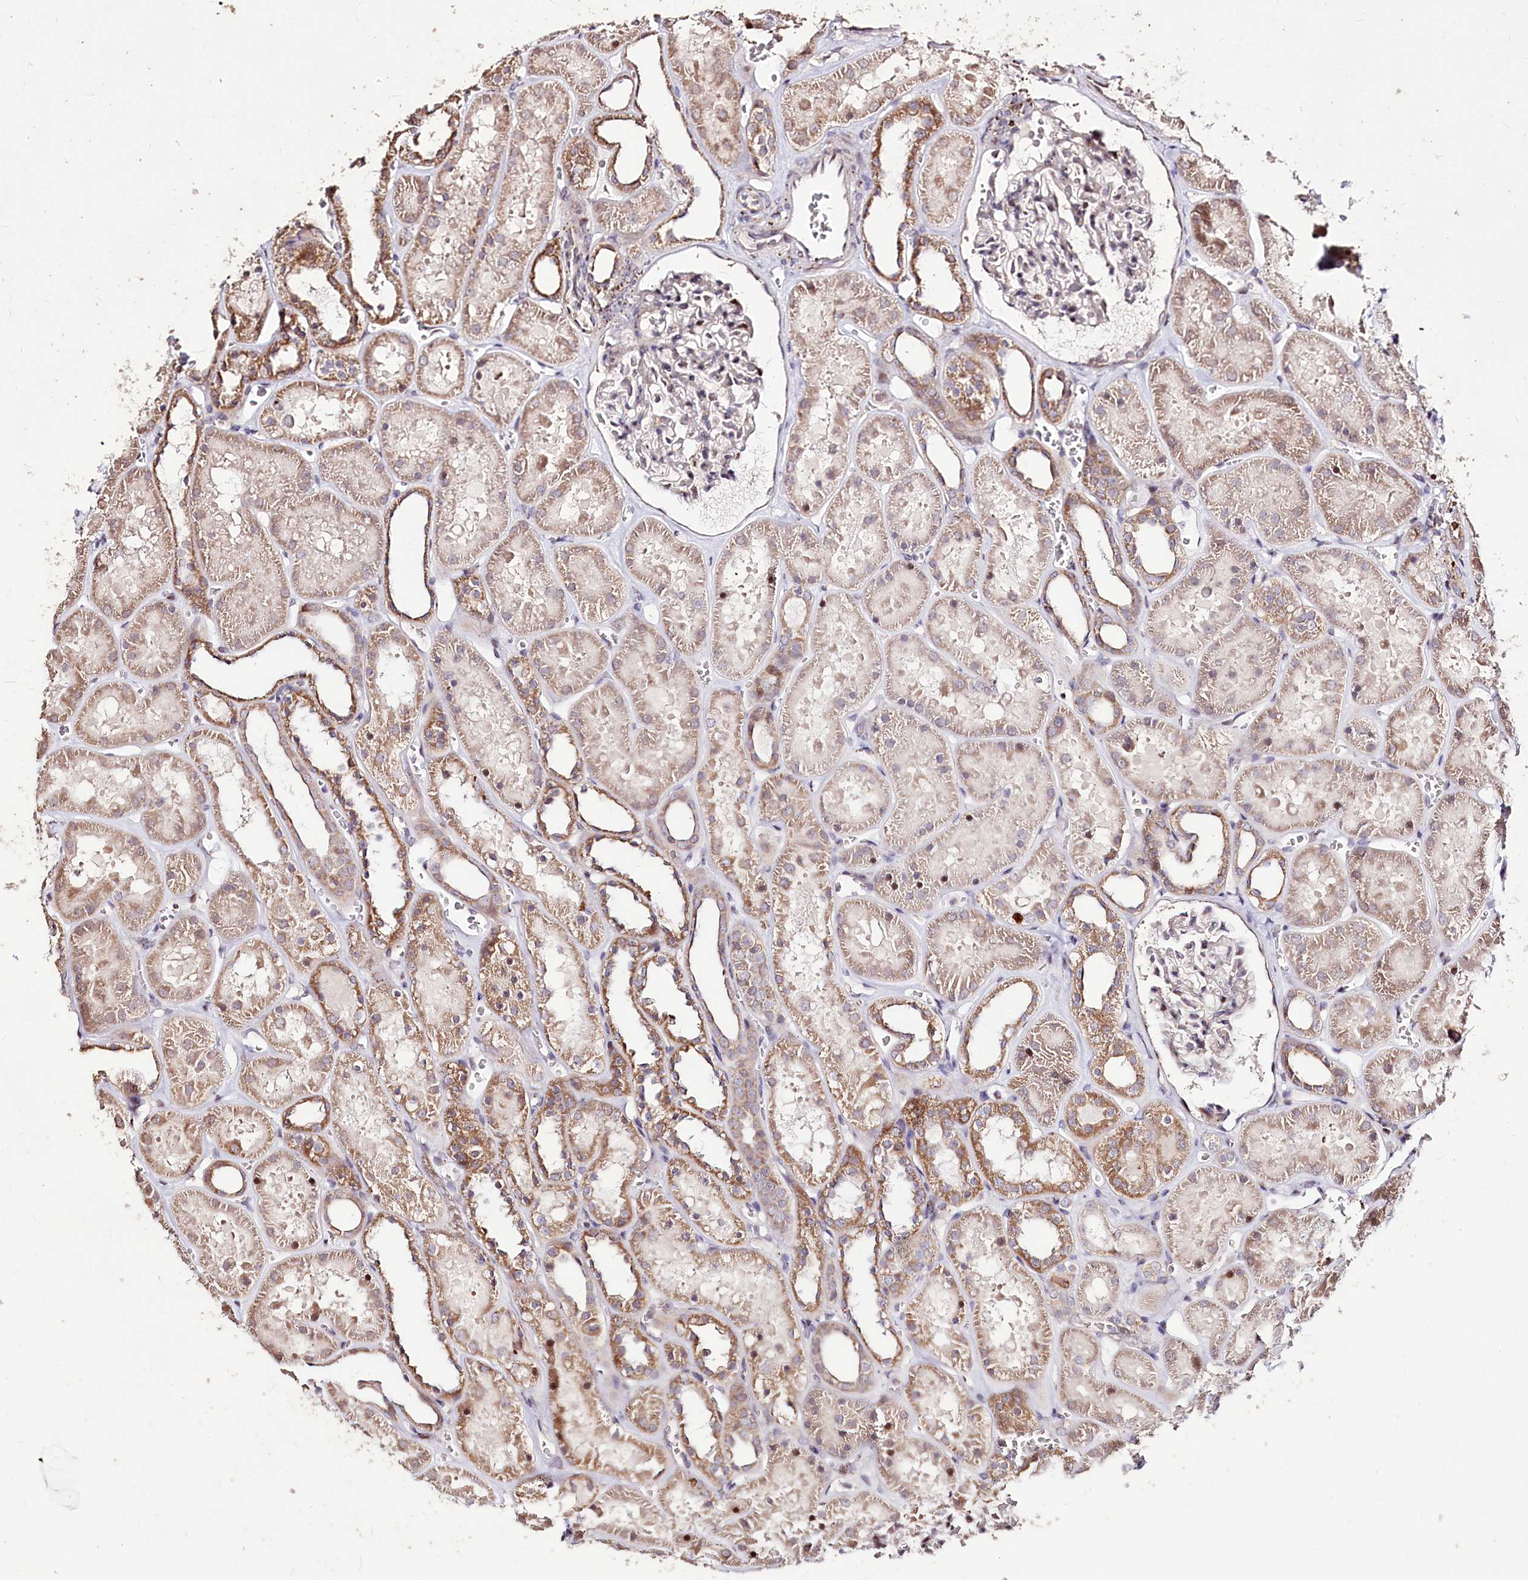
{"staining": {"intensity": "weak", "quantity": "<25%", "location": "nuclear"}, "tissue": "kidney", "cell_type": "Cells in glomeruli", "image_type": "normal", "snomed": [{"axis": "morphology", "description": "Normal tissue, NOS"}, {"axis": "topography", "description": "Kidney"}], "caption": "Histopathology image shows no protein staining in cells in glomeruli of normal kidney. The staining is performed using DAB (3,3'-diaminobenzidine) brown chromogen with nuclei counter-stained in using hematoxylin.", "gene": "CARD19", "patient": {"sex": "female", "age": 41}}